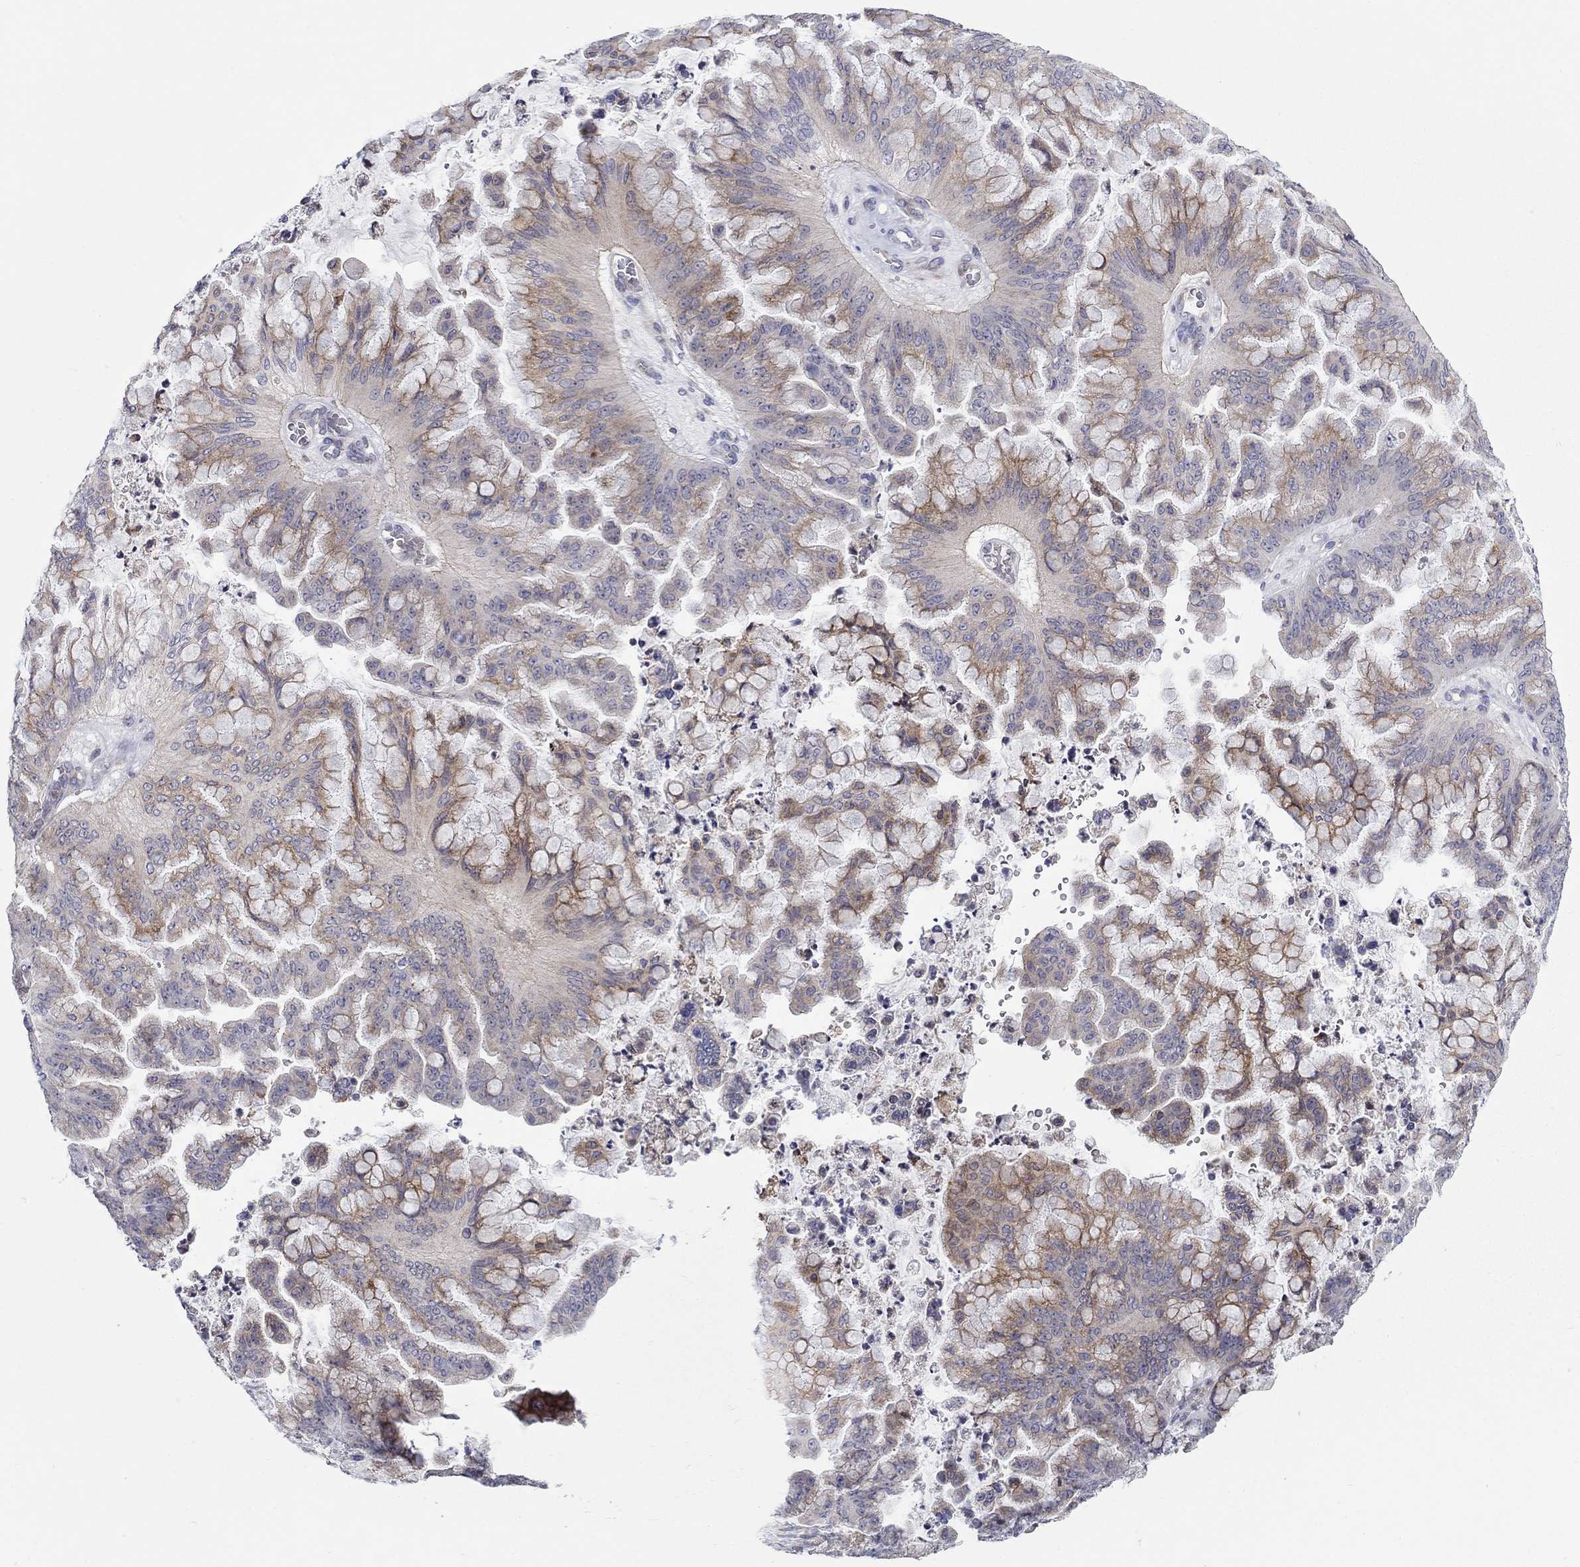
{"staining": {"intensity": "moderate", "quantity": "25%-75%", "location": "cytoplasmic/membranous"}, "tissue": "ovarian cancer", "cell_type": "Tumor cells", "image_type": "cancer", "snomed": [{"axis": "morphology", "description": "Cystadenocarcinoma, mucinous, NOS"}, {"axis": "topography", "description": "Ovary"}], "caption": "This is a micrograph of immunohistochemistry staining of ovarian cancer, which shows moderate expression in the cytoplasmic/membranous of tumor cells.", "gene": "QRFPR", "patient": {"sex": "female", "age": 67}}